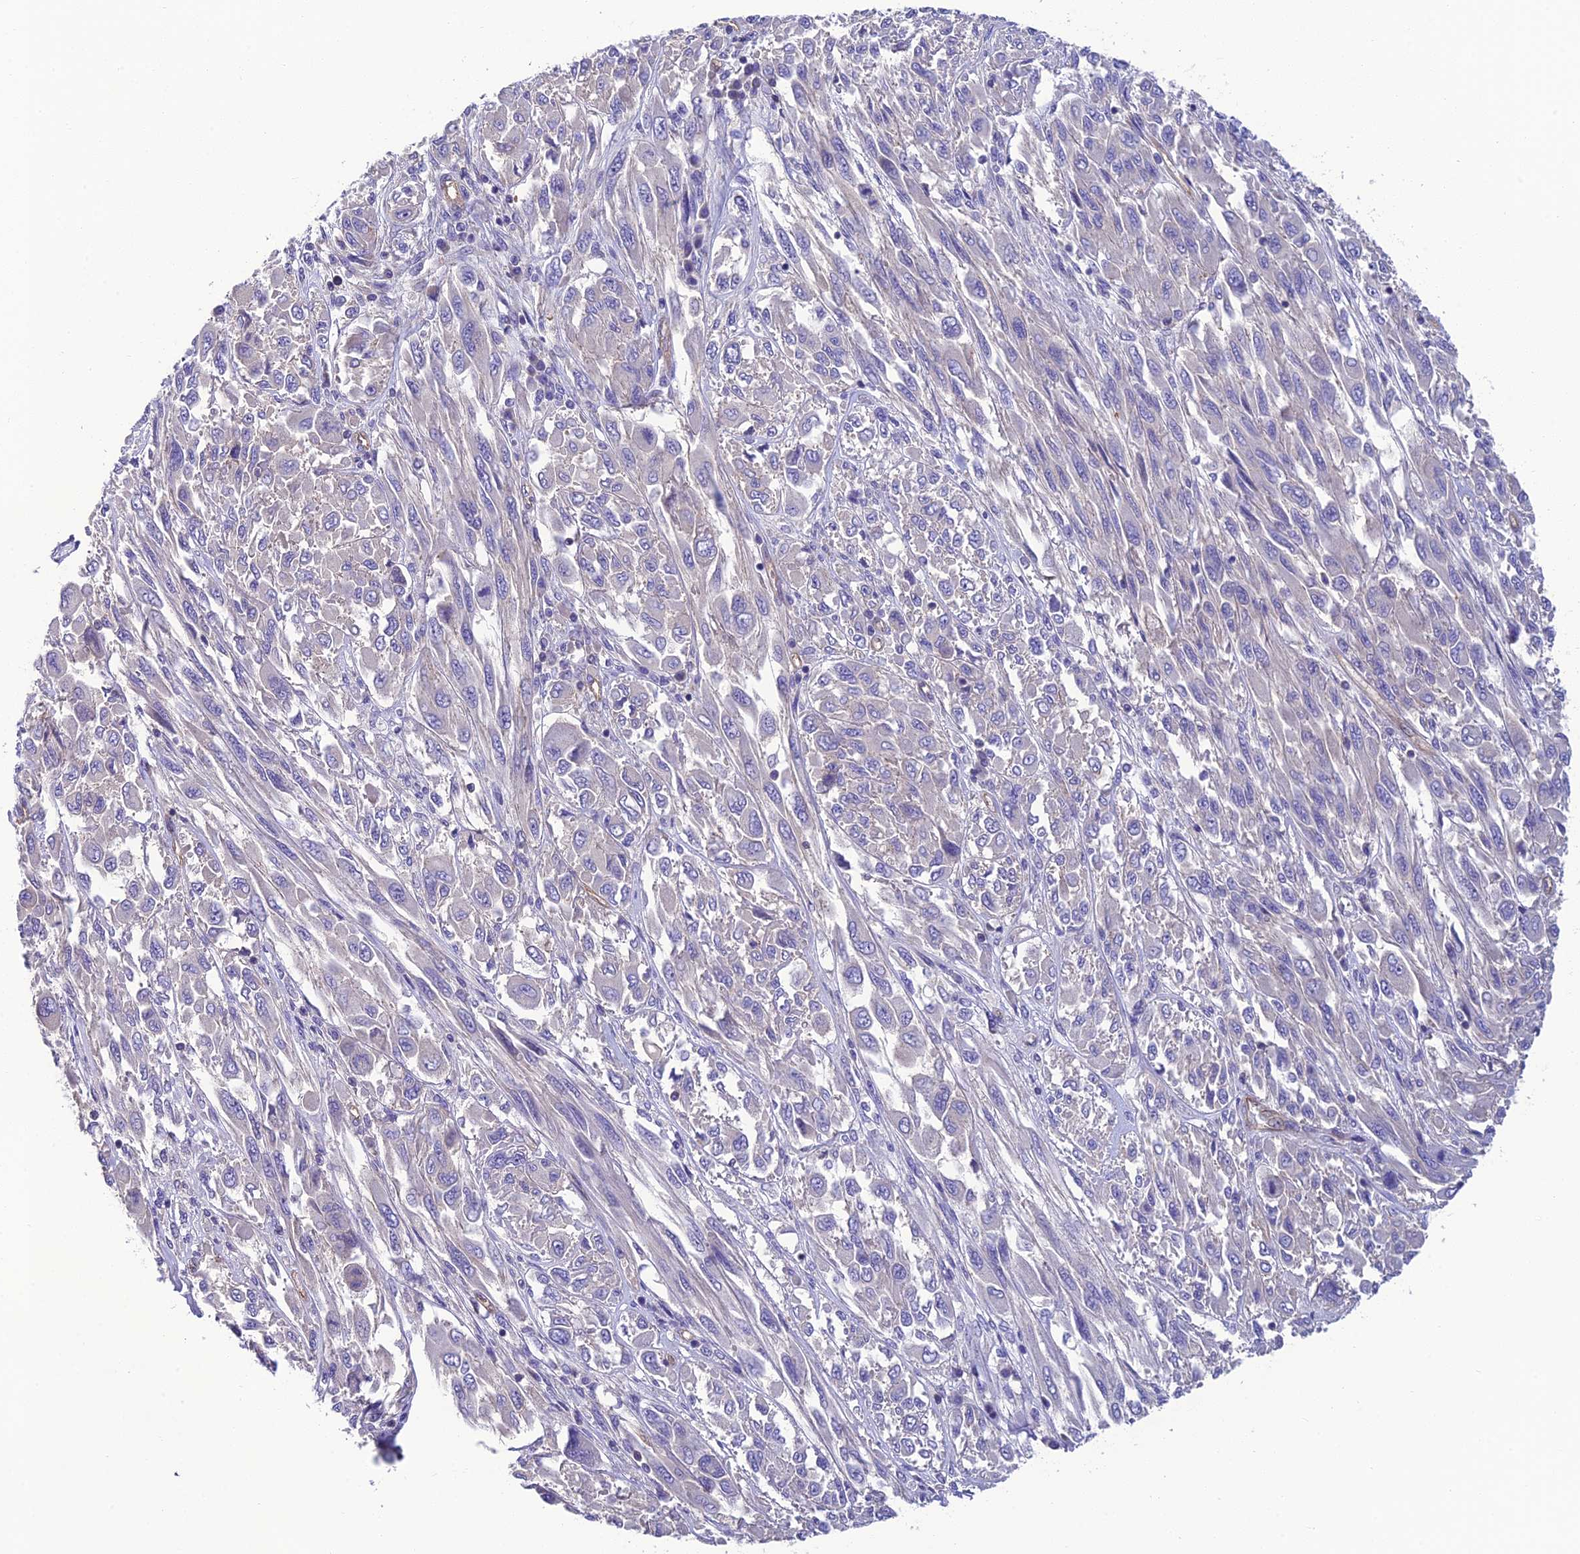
{"staining": {"intensity": "negative", "quantity": "none", "location": "none"}, "tissue": "melanoma", "cell_type": "Tumor cells", "image_type": "cancer", "snomed": [{"axis": "morphology", "description": "Malignant melanoma, NOS"}, {"axis": "topography", "description": "Skin"}], "caption": "Tumor cells are negative for protein expression in human malignant melanoma. Nuclei are stained in blue.", "gene": "PPFIA3", "patient": {"sex": "female", "age": 91}}